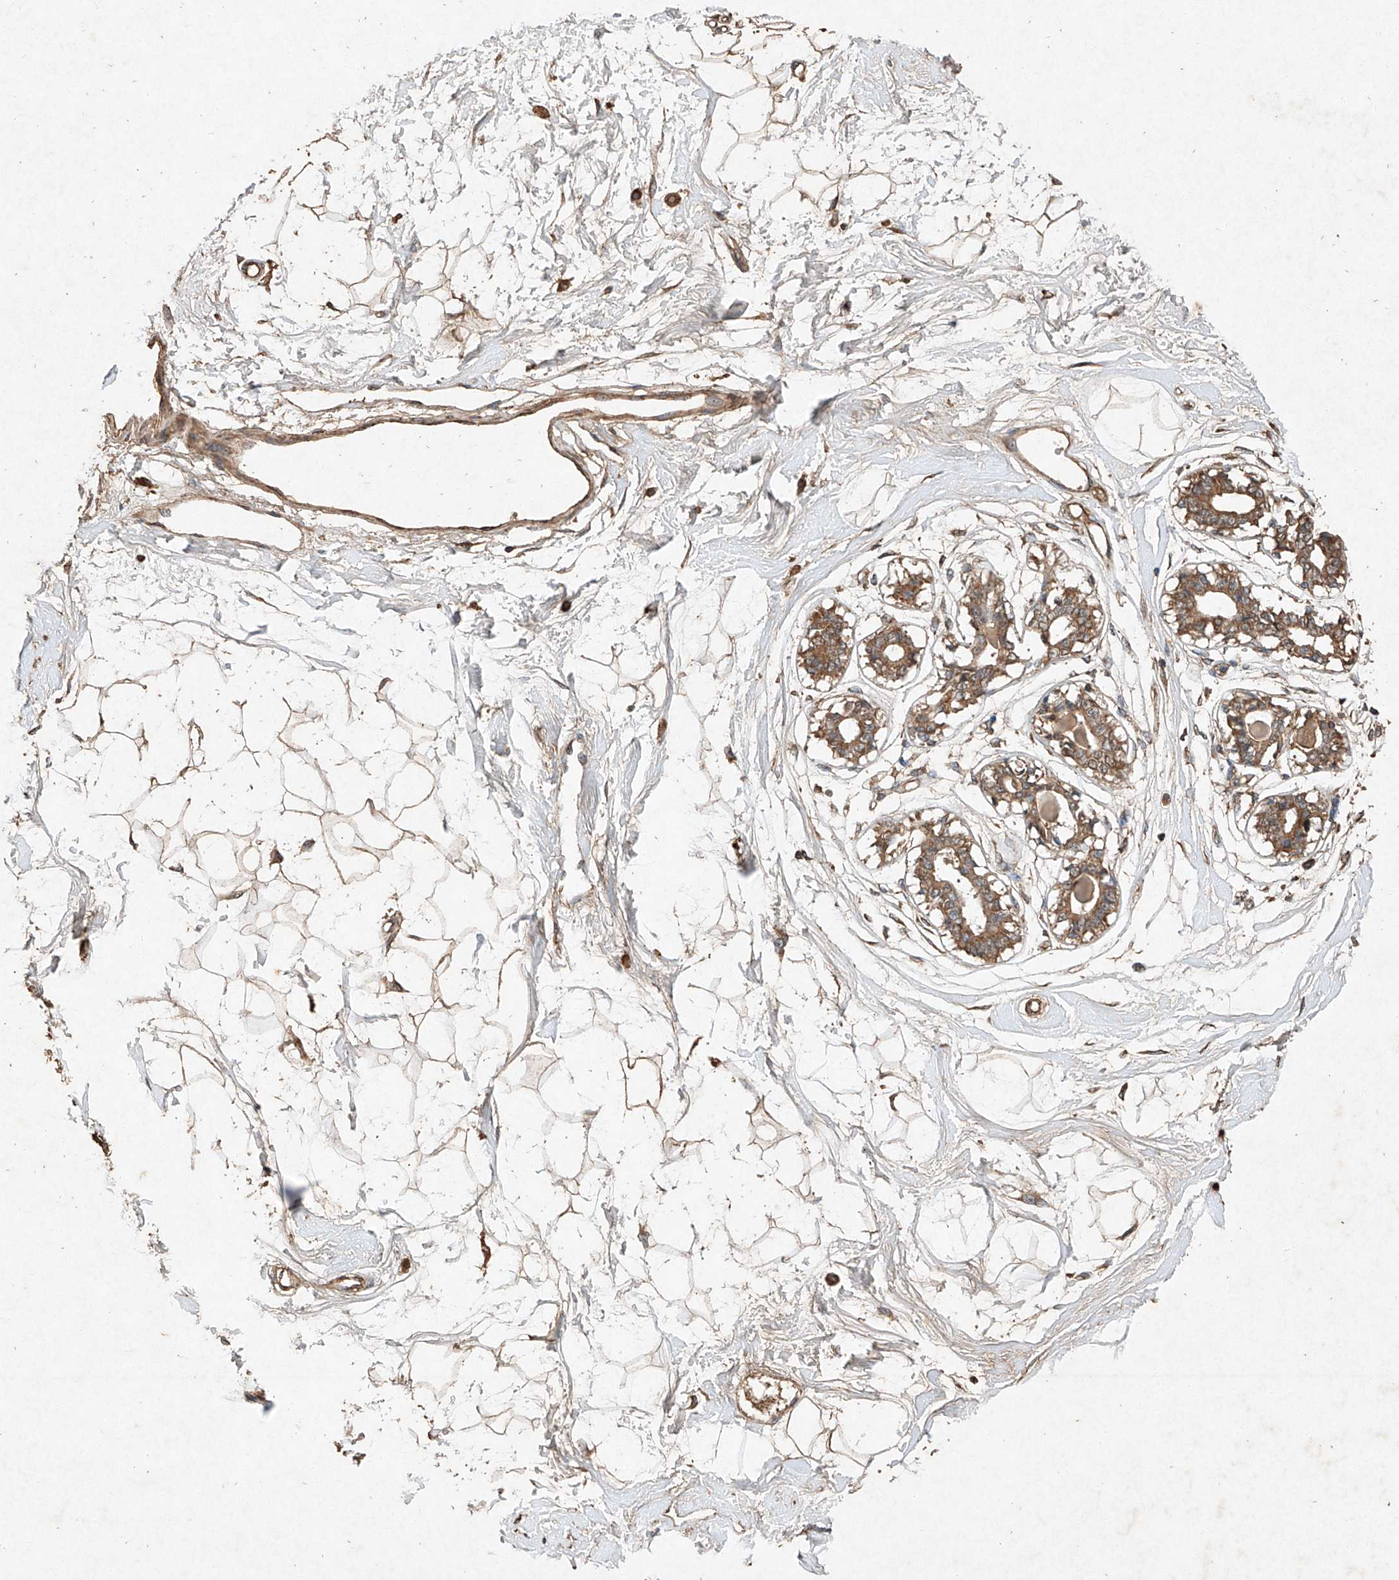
{"staining": {"intensity": "moderate", "quantity": ">75%", "location": "cytoplasmic/membranous"}, "tissue": "breast", "cell_type": "Adipocytes", "image_type": "normal", "snomed": [{"axis": "morphology", "description": "Normal tissue, NOS"}, {"axis": "topography", "description": "Breast"}], "caption": "Benign breast was stained to show a protein in brown. There is medium levels of moderate cytoplasmic/membranous expression in about >75% of adipocytes. (DAB IHC, brown staining for protein, blue staining for nuclei).", "gene": "STK3", "patient": {"sex": "female", "age": 45}}